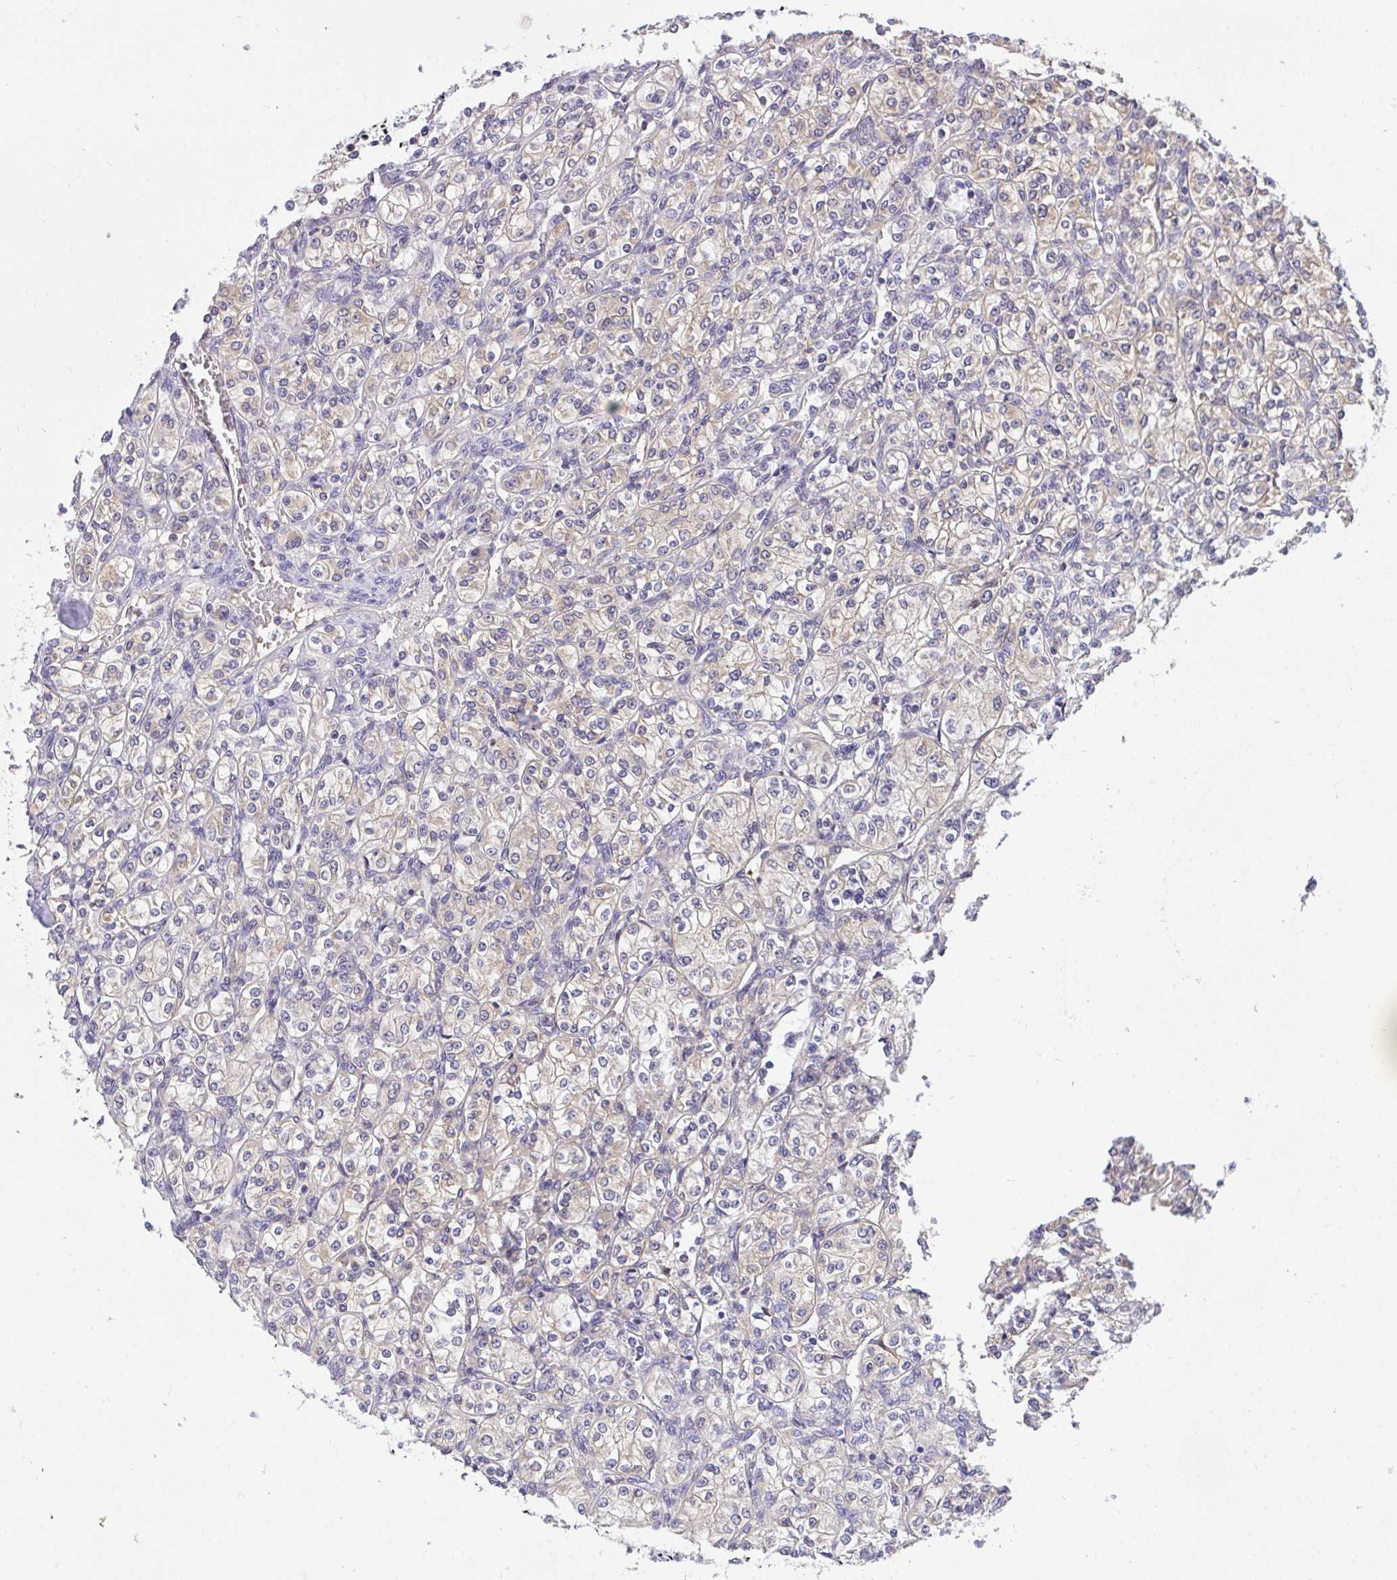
{"staining": {"intensity": "negative", "quantity": "none", "location": "none"}, "tissue": "renal cancer", "cell_type": "Tumor cells", "image_type": "cancer", "snomed": [{"axis": "morphology", "description": "Adenocarcinoma, NOS"}, {"axis": "topography", "description": "Kidney"}], "caption": "Tumor cells are negative for protein expression in human renal cancer (adenocarcinoma).", "gene": "C19orf54", "patient": {"sex": "male", "age": 77}}